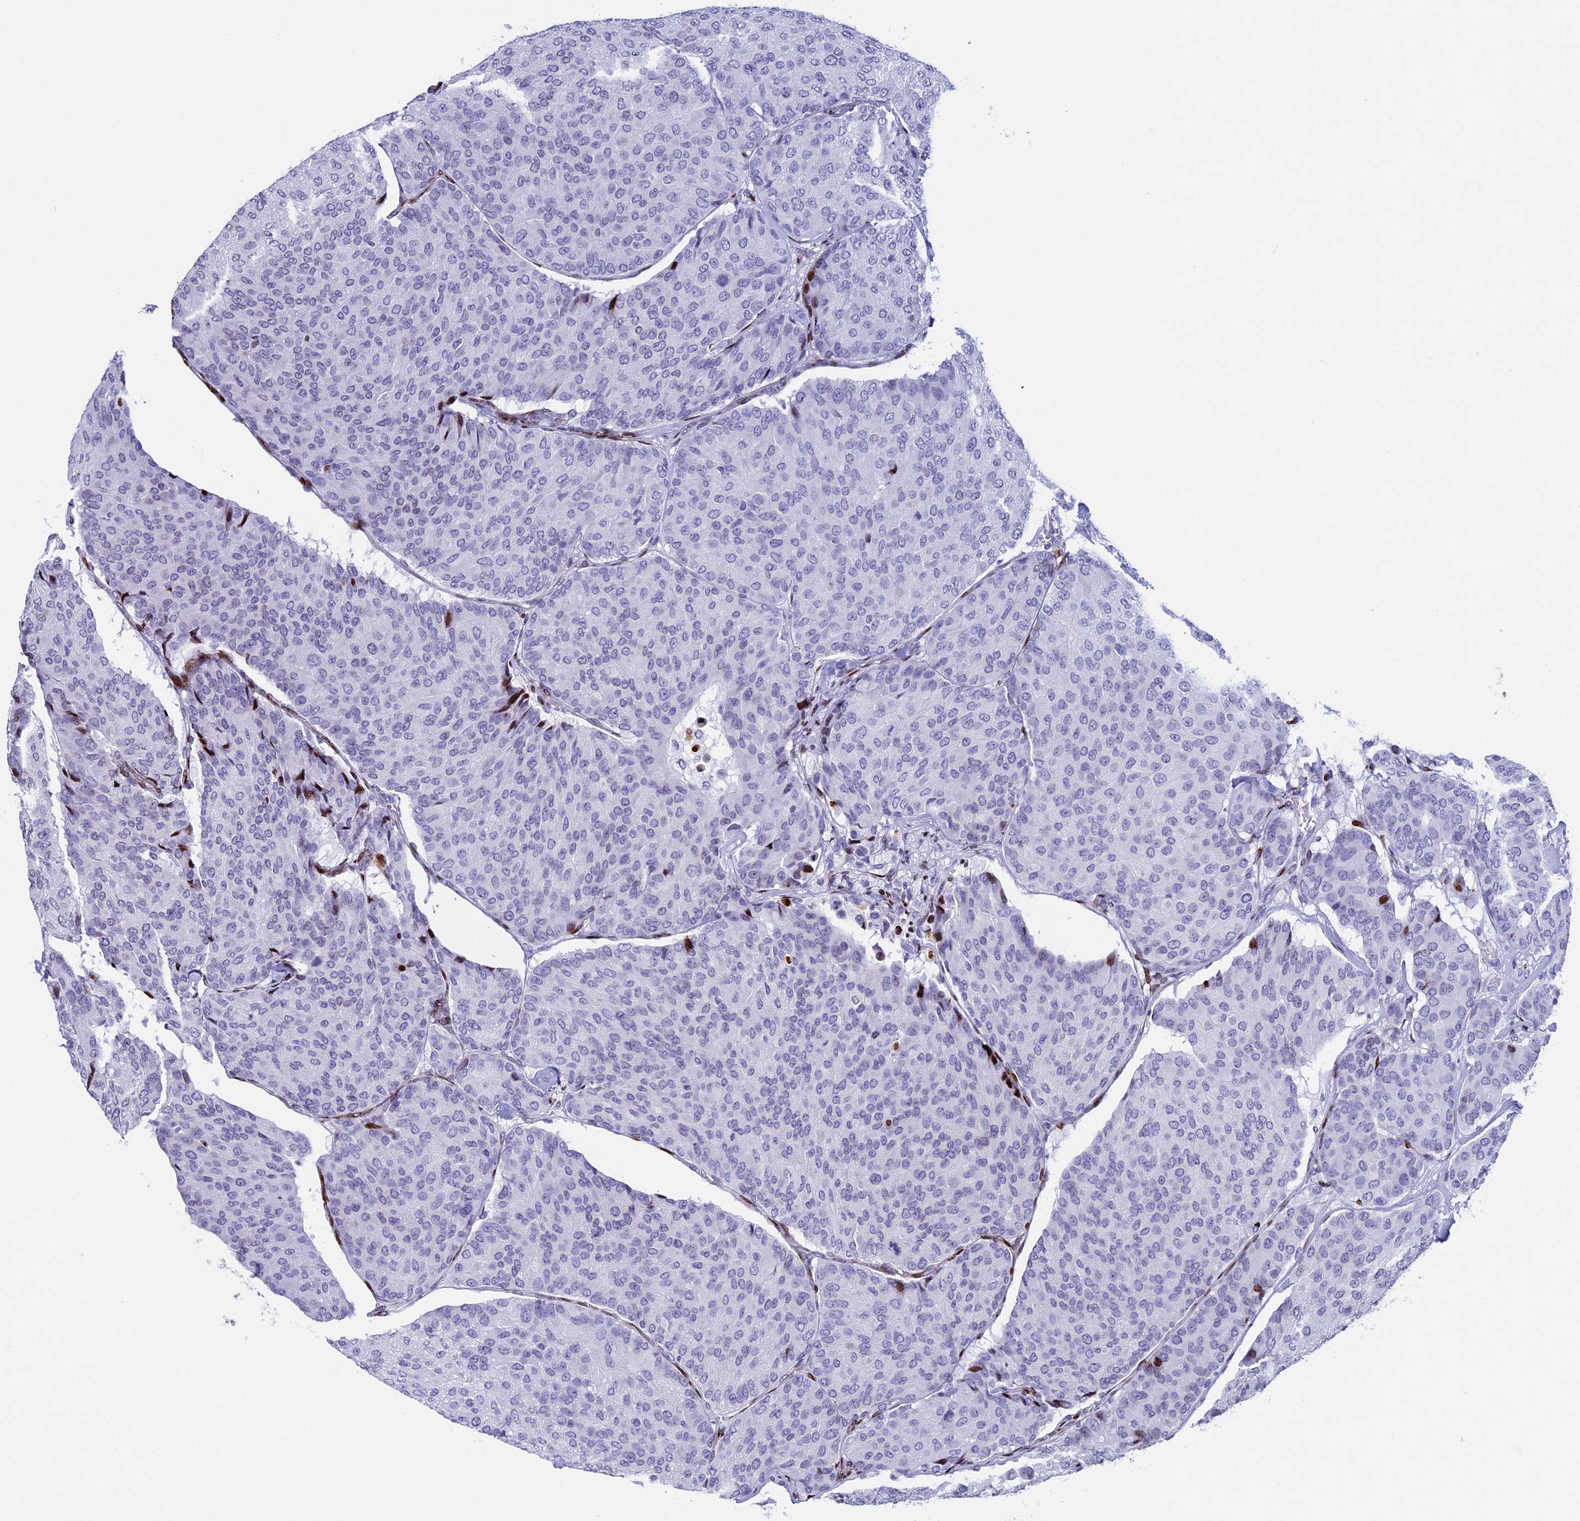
{"staining": {"intensity": "moderate", "quantity": "<25%", "location": "nuclear"}, "tissue": "breast cancer", "cell_type": "Tumor cells", "image_type": "cancer", "snomed": [{"axis": "morphology", "description": "Duct carcinoma"}, {"axis": "topography", "description": "Breast"}], "caption": "Breast cancer (invasive ductal carcinoma) was stained to show a protein in brown. There is low levels of moderate nuclear positivity in approximately <25% of tumor cells. (IHC, brightfield microscopy, high magnification).", "gene": "BTBD3", "patient": {"sex": "female", "age": 75}}